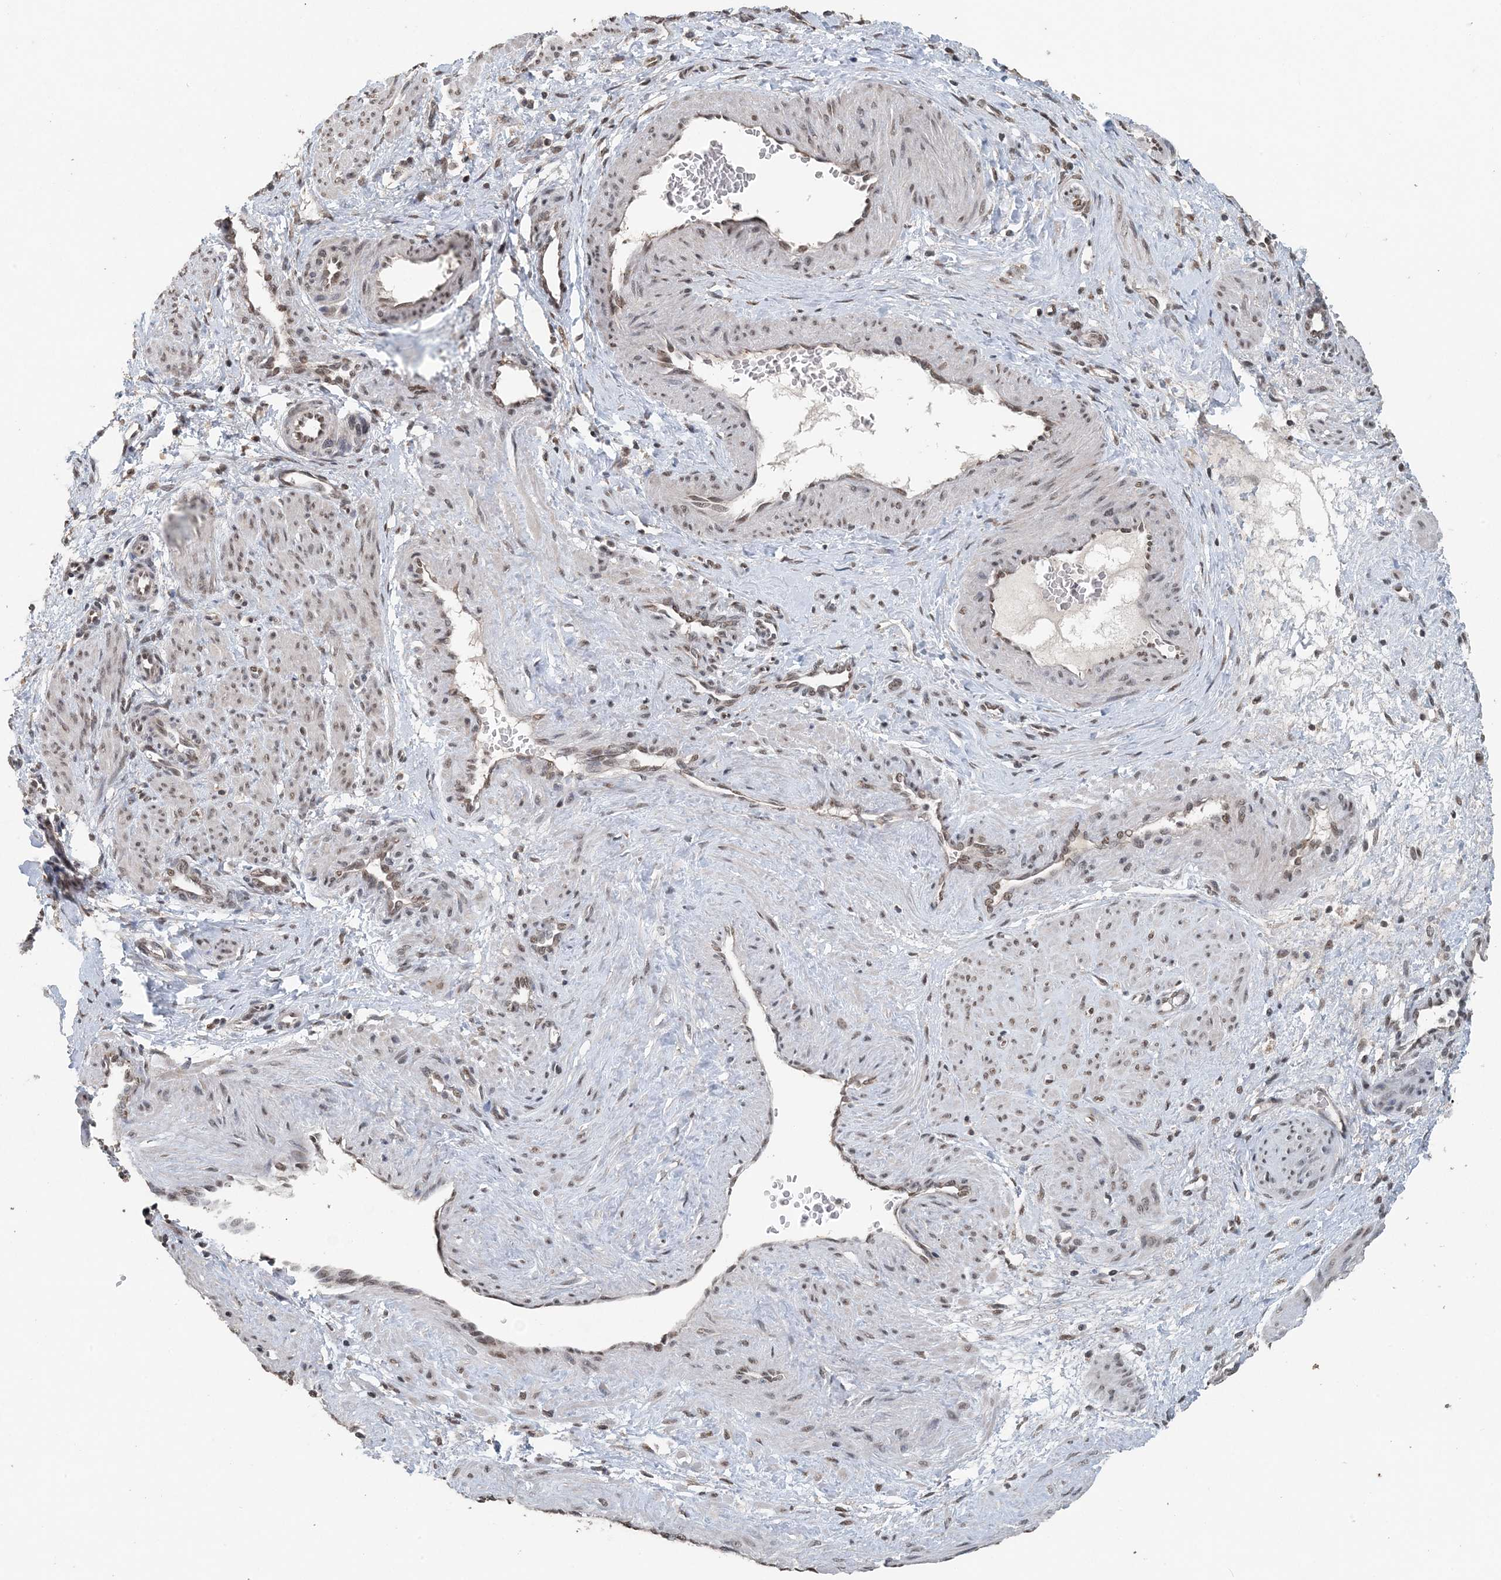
{"staining": {"intensity": "weak", "quantity": "25%-75%", "location": "nuclear"}, "tissue": "smooth muscle", "cell_type": "Smooth muscle cells", "image_type": "normal", "snomed": [{"axis": "morphology", "description": "Normal tissue, NOS"}, {"axis": "topography", "description": "Endometrium"}], "caption": "Smooth muscle stained for a protein shows weak nuclear positivity in smooth muscle cells. (DAB (3,3'-diaminobenzidine) IHC, brown staining for protein, blue staining for nuclei).", "gene": "MBD2", "patient": {"sex": "female", "age": 33}}